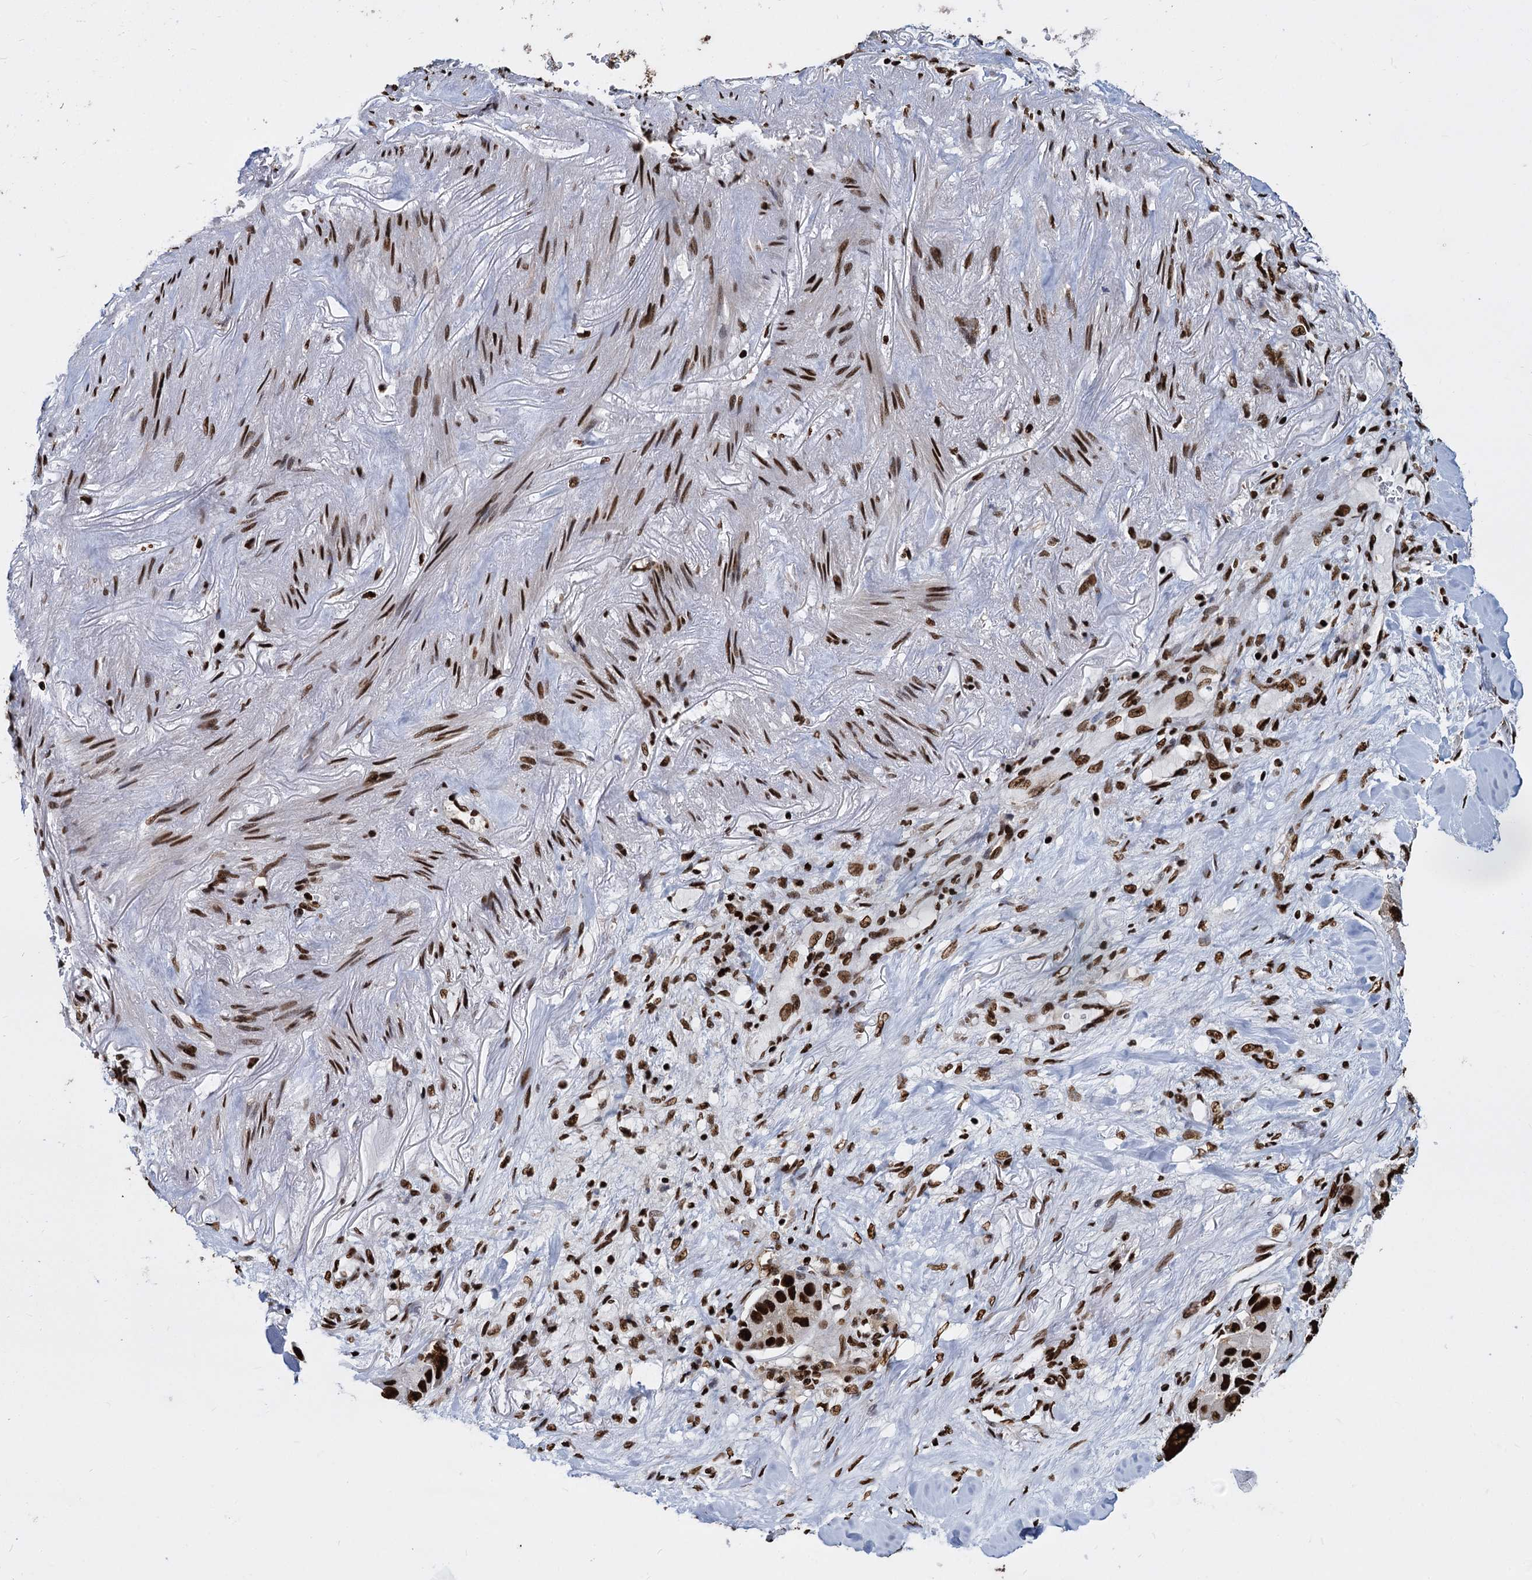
{"staining": {"intensity": "strong", "quantity": ">75%", "location": "nuclear"}, "tissue": "lung cancer", "cell_type": "Tumor cells", "image_type": "cancer", "snomed": [{"axis": "morphology", "description": "Adenocarcinoma, NOS"}, {"axis": "topography", "description": "Lung"}], "caption": "This is a micrograph of immunohistochemistry staining of lung cancer, which shows strong expression in the nuclear of tumor cells.", "gene": "DCPS", "patient": {"sex": "female", "age": 54}}